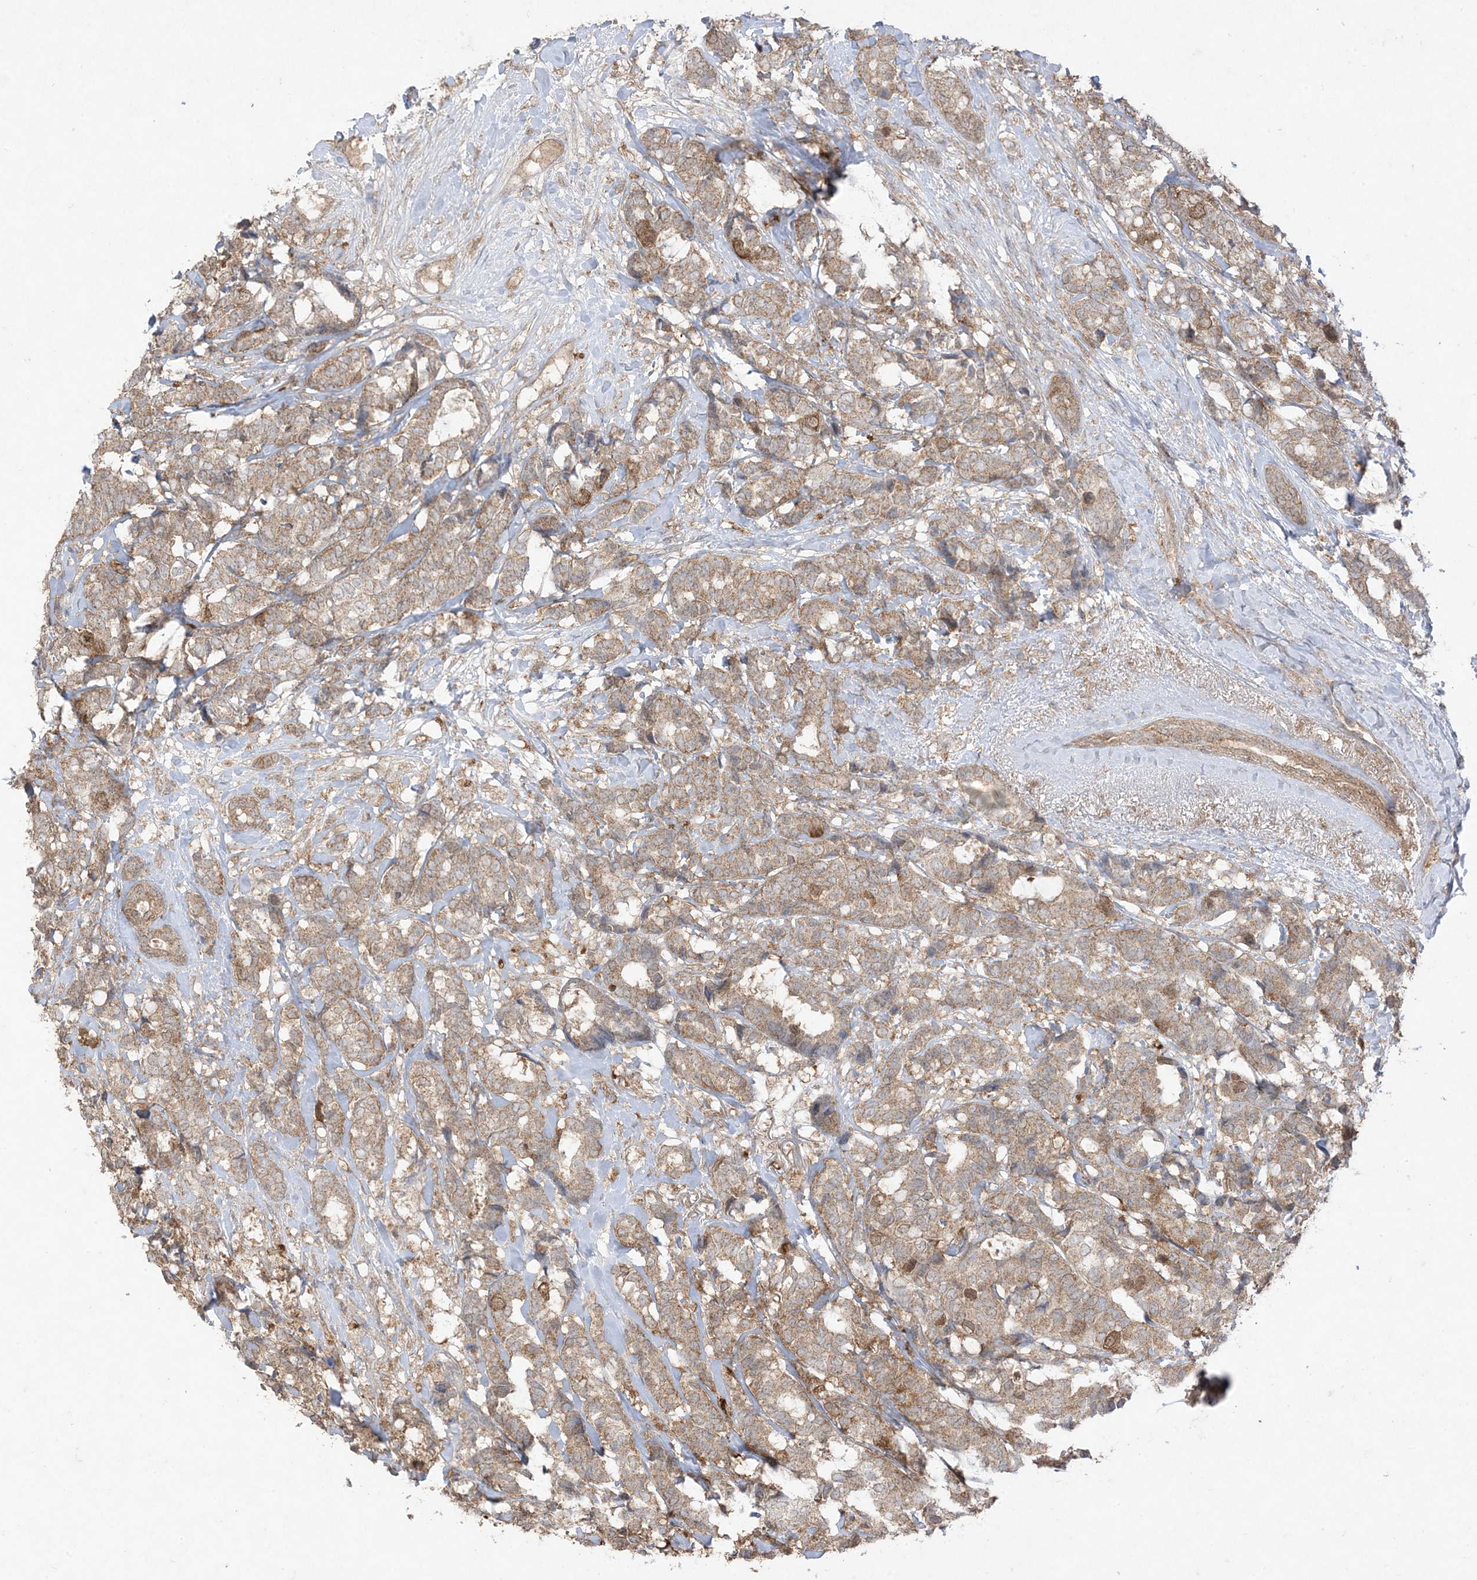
{"staining": {"intensity": "moderate", "quantity": ">75%", "location": "cytoplasmic/membranous"}, "tissue": "breast cancer", "cell_type": "Tumor cells", "image_type": "cancer", "snomed": [{"axis": "morphology", "description": "Duct carcinoma"}, {"axis": "topography", "description": "Breast"}], "caption": "Immunohistochemical staining of human invasive ductal carcinoma (breast) reveals medium levels of moderate cytoplasmic/membranous protein staining in approximately >75% of tumor cells.", "gene": "UBE2C", "patient": {"sex": "female", "age": 87}}